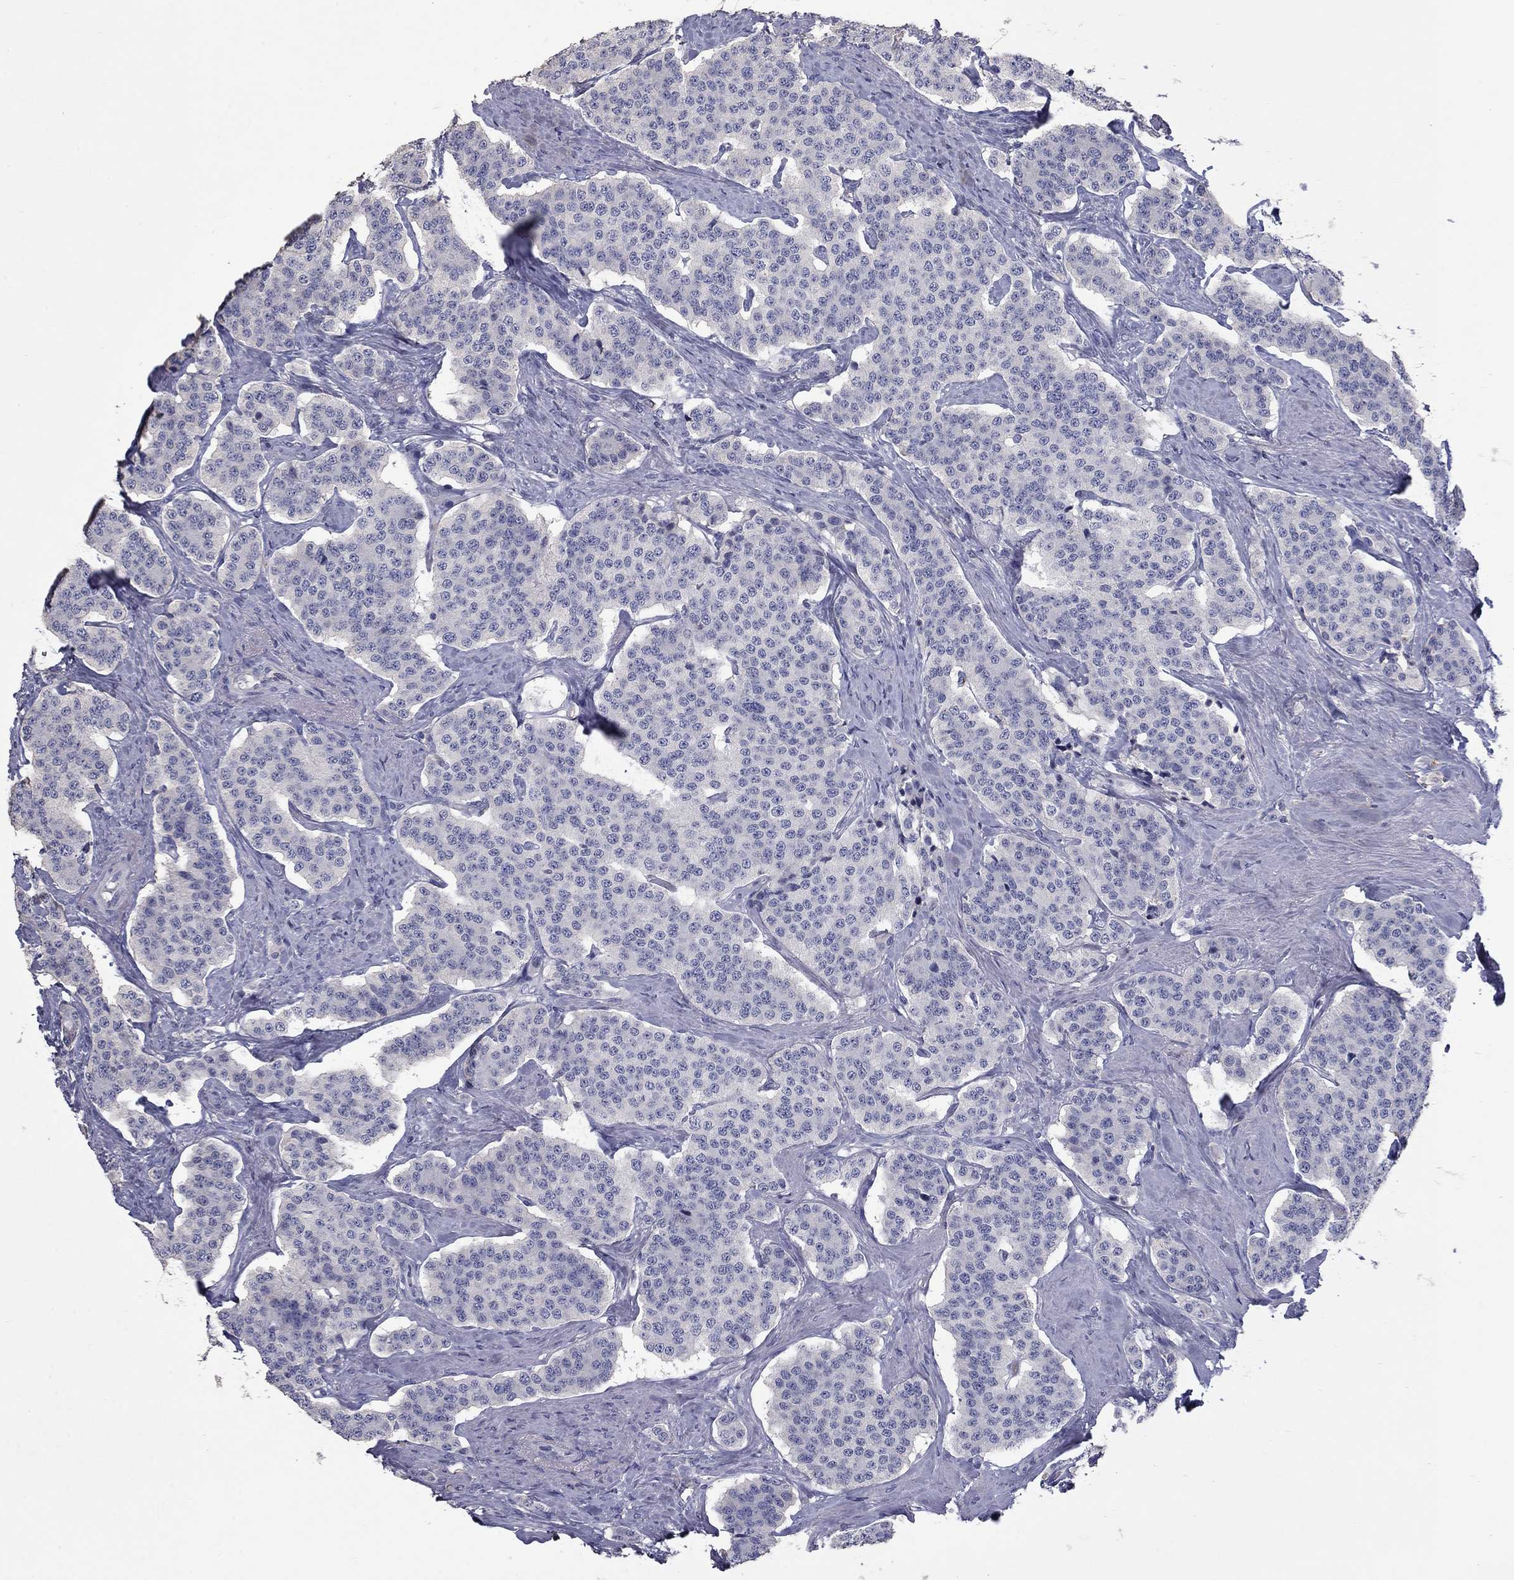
{"staining": {"intensity": "negative", "quantity": "none", "location": "none"}, "tissue": "carcinoid", "cell_type": "Tumor cells", "image_type": "cancer", "snomed": [{"axis": "morphology", "description": "Carcinoid, malignant, NOS"}, {"axis": "topography", "description": "Small intestine"}], "caption": "The micrograph demonstrates no staining of tumor cells in carcinoid.", "gene": "PLEK", "patient": {"sex": "female", "age": 58}}